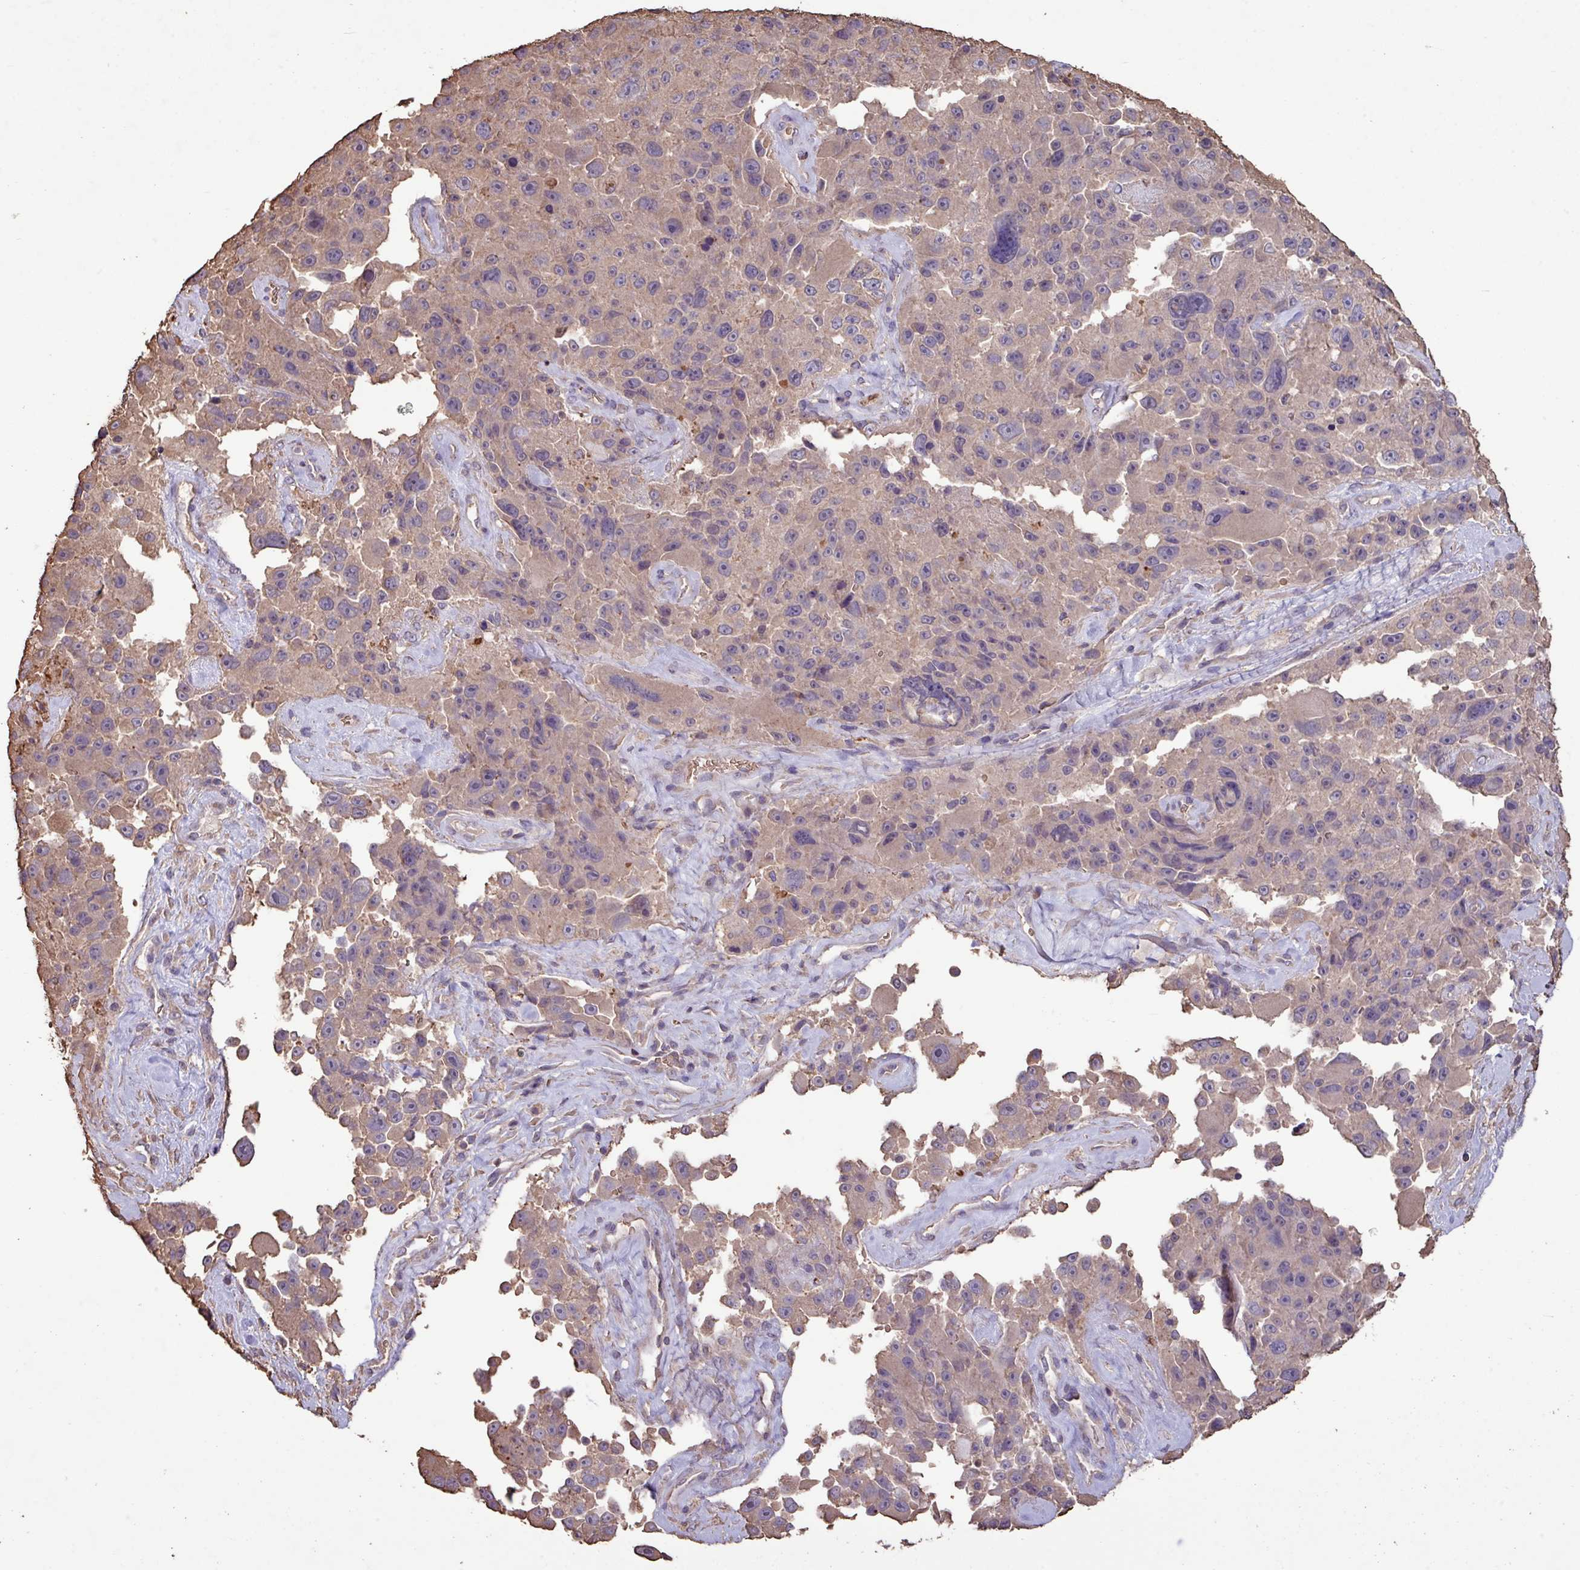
{"staining": {"intensity": "weak", "quantity": ">75%", "location": "cytoplasmic/membranous"}, "tissue": "melanoma", "cell_type": "Tumor cells", "image_type": "cancer", "snomed": [{"axis": "morphology", "description": "Malignant melanoma, Metastatic site"}, {"axis": "topography", "description": "Lymph node"}], "caption": "Malignant melanoma (metastatic site) was stained to show a protein in brown. There is low levels of weak cytoplasmic/membranous expression in about >75% of tumor cells. (IHC, brightfield microscopy, high magnification).", "gene": "CAMK2B", "patient": {"sex": "male", "age": 62}}